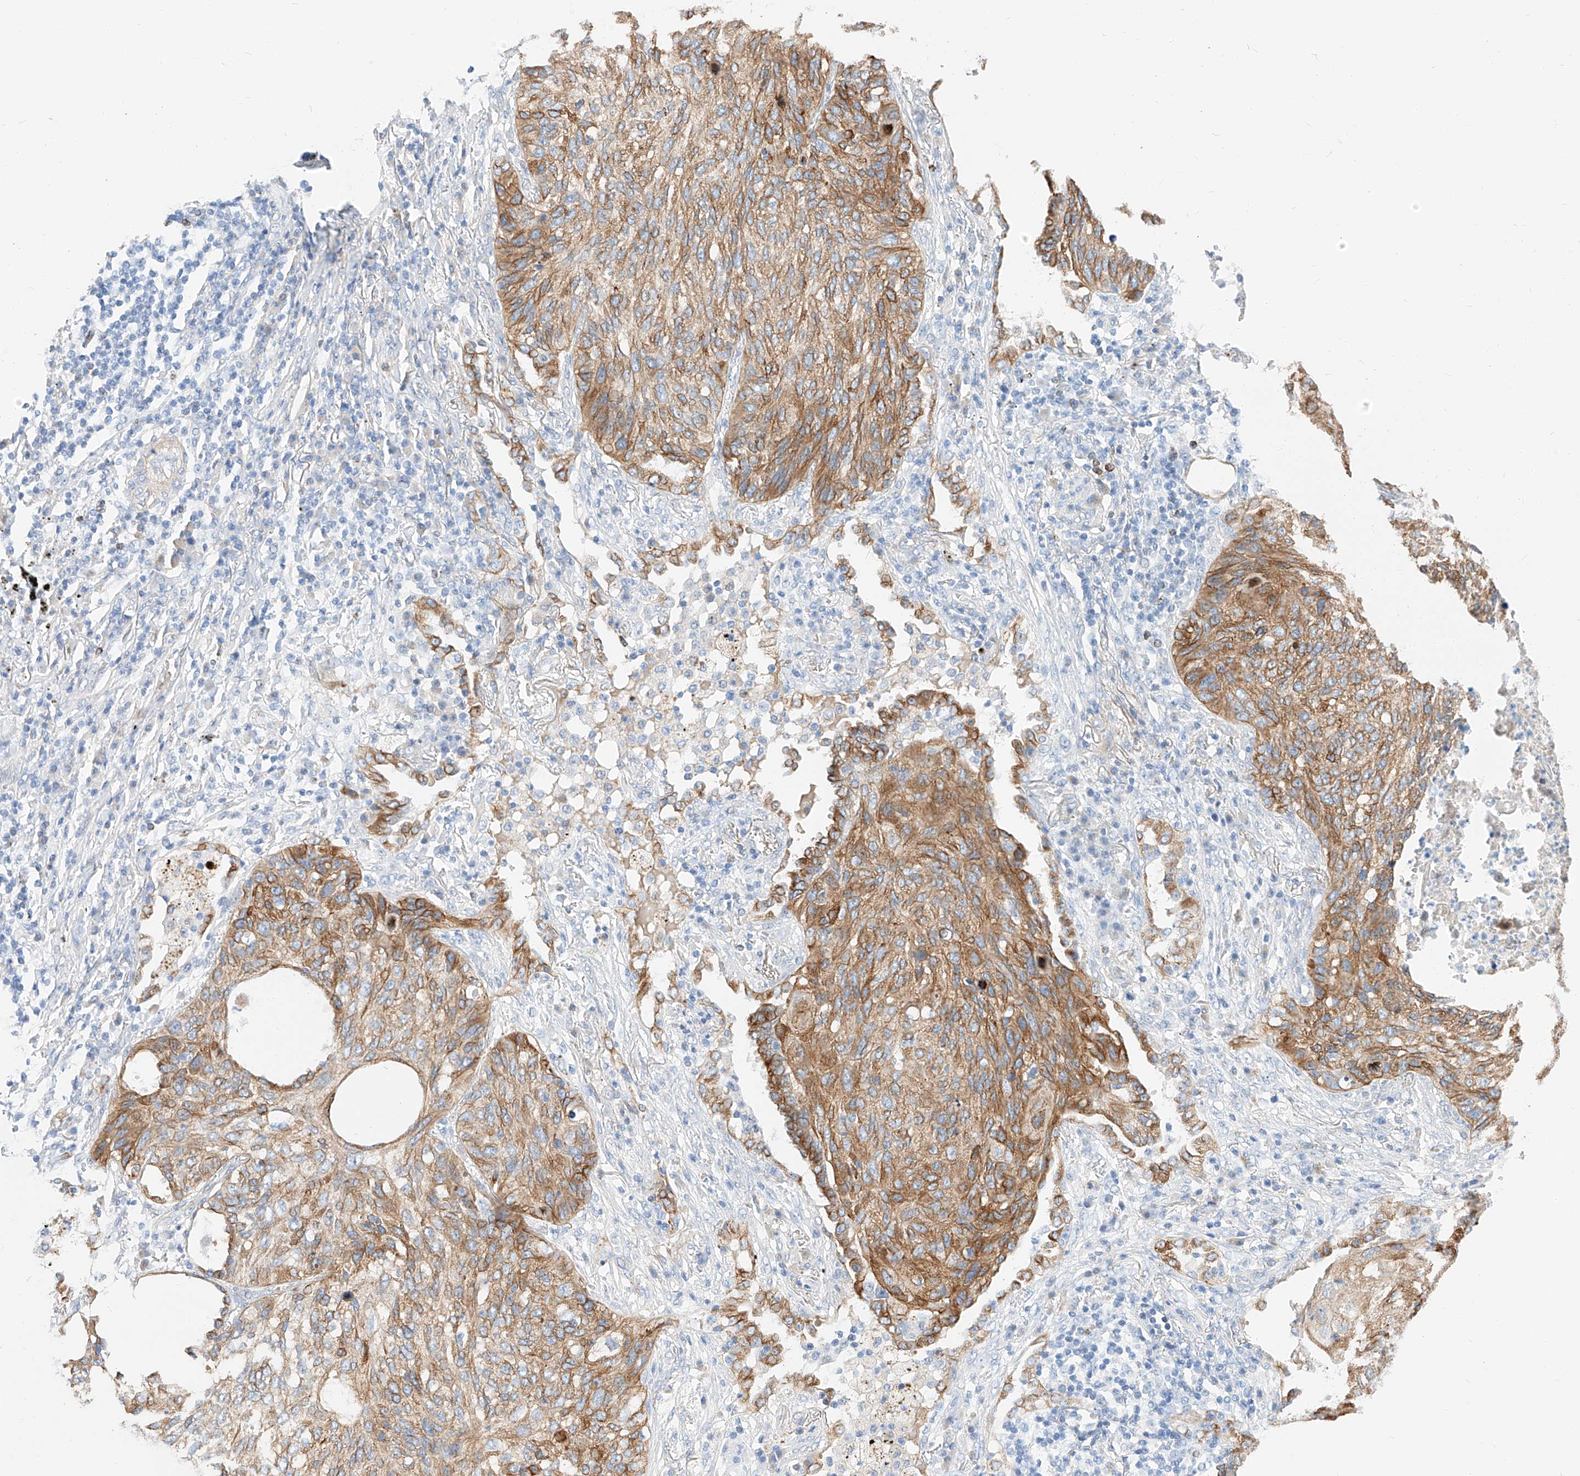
{"staining": {"intensity": "moderate", "quantity": ">75%", "location": "cytoplasmic/membranous"}, "tissue": "lung cancer", "cell_type": "Tumor cells", "image_type": "cancer", "snomed": [{"axis": "morphology", "description": "Squamous cell carcinoma, NOS"}, {"axis": "topography", "description": "Lung"}], "caption": "Lung squamous cell carcinoma stained with immunohistochemistry (IHC) reveals moderate cytoplasmic/membranous staining in approximately >75% of tumor cells.", "gene": "MAP7", "patient": {"sex": "female", "age": 63}}